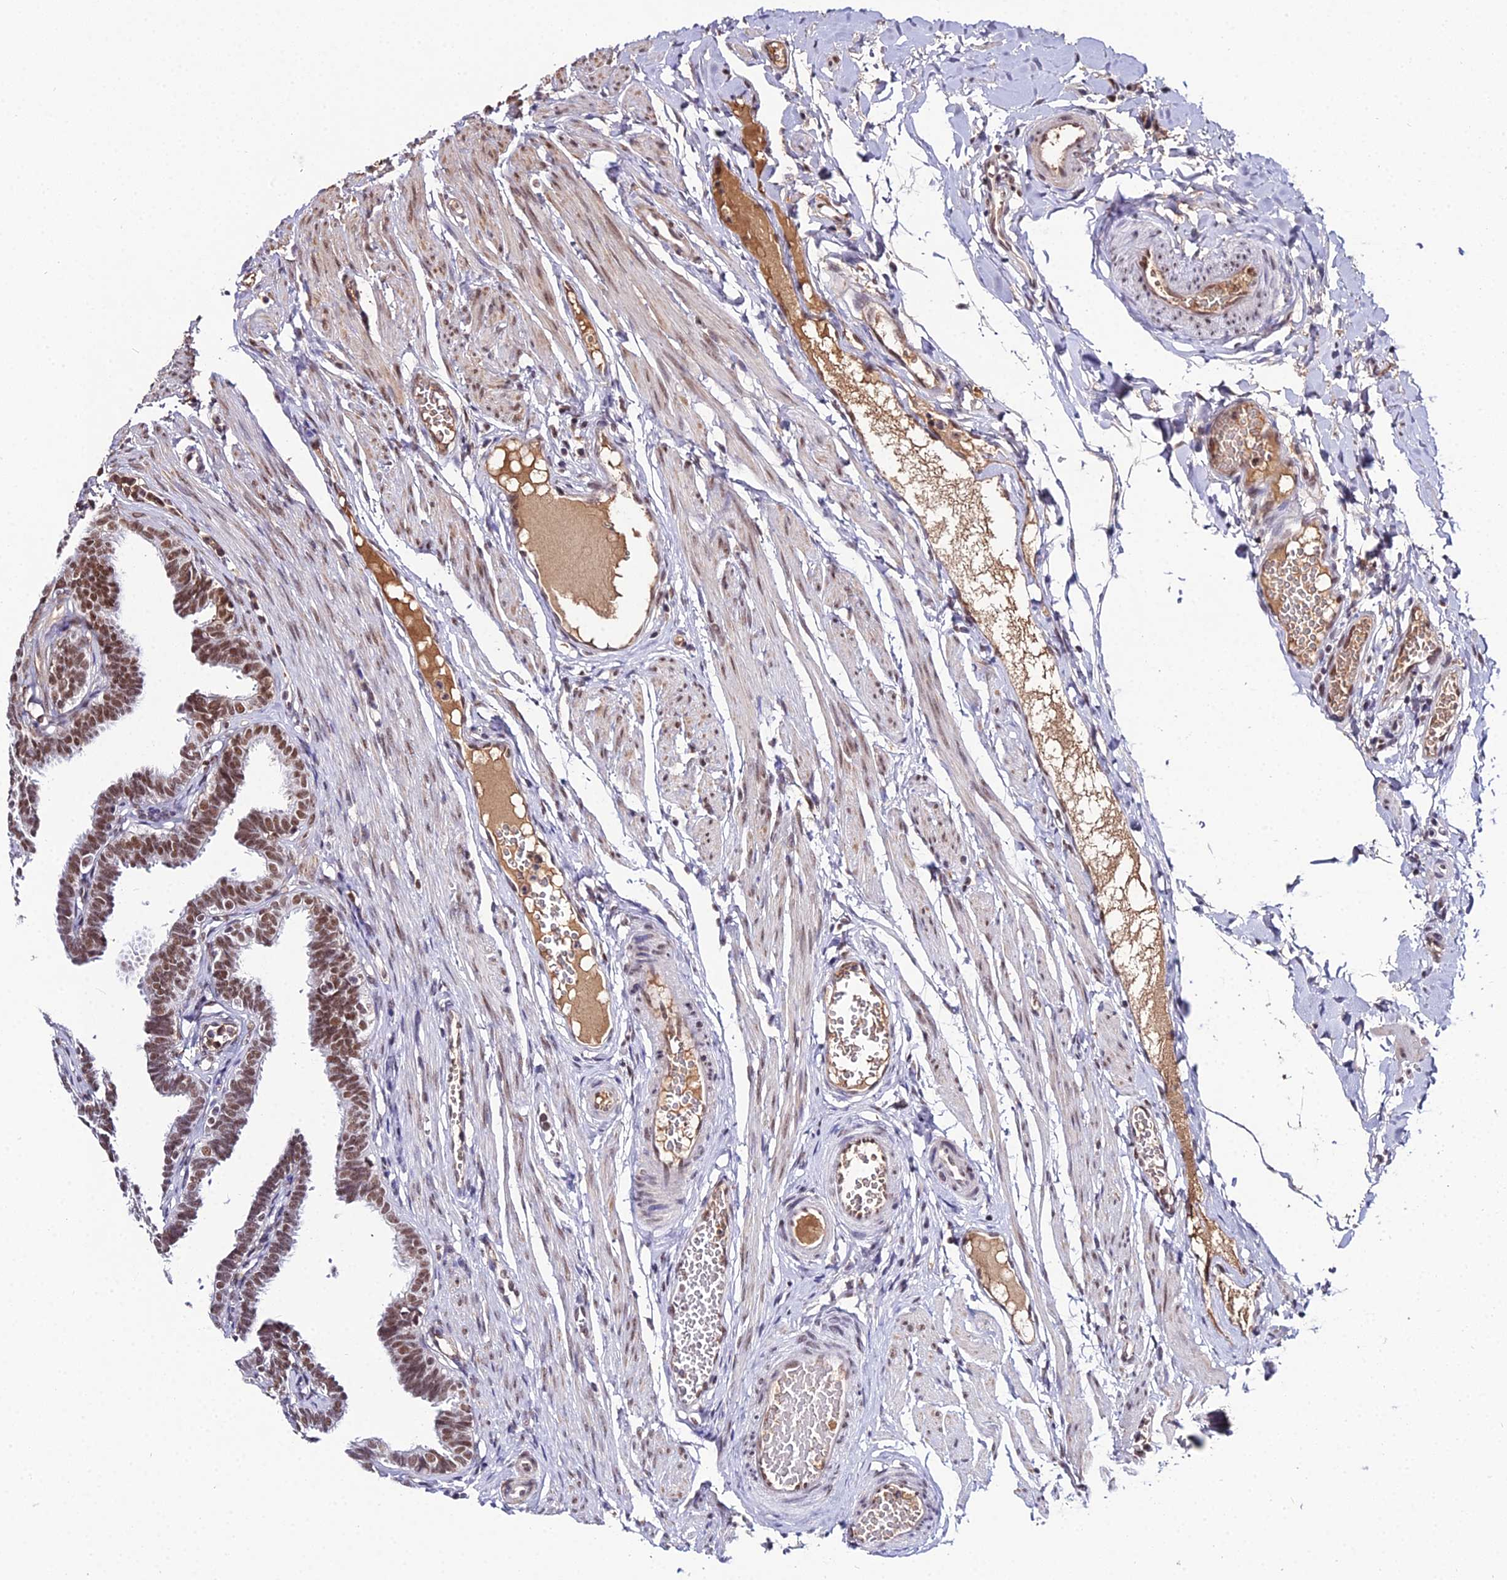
{"staining": {"intensity": "moderate", "quantity": ">75%", "location": "nuclear"}, "tissue": "fallopian tube", "cell_type": "Glandular cells", "image_type": "normal", "snomed": [{"axis": "morphology", "description": "Normal tissue, NOS"}, {"axis": "topography", "description": "Fallopian tube"}, {"axis": "topography", "description": "Ovary"}], "caption": "Glandular cells exhibit medium levels of moderate nuclear expression in about >75% of cells in normal human fallopian tube.", "gene": "RBM12", "patient": {"sex": "female", "age": 23}}